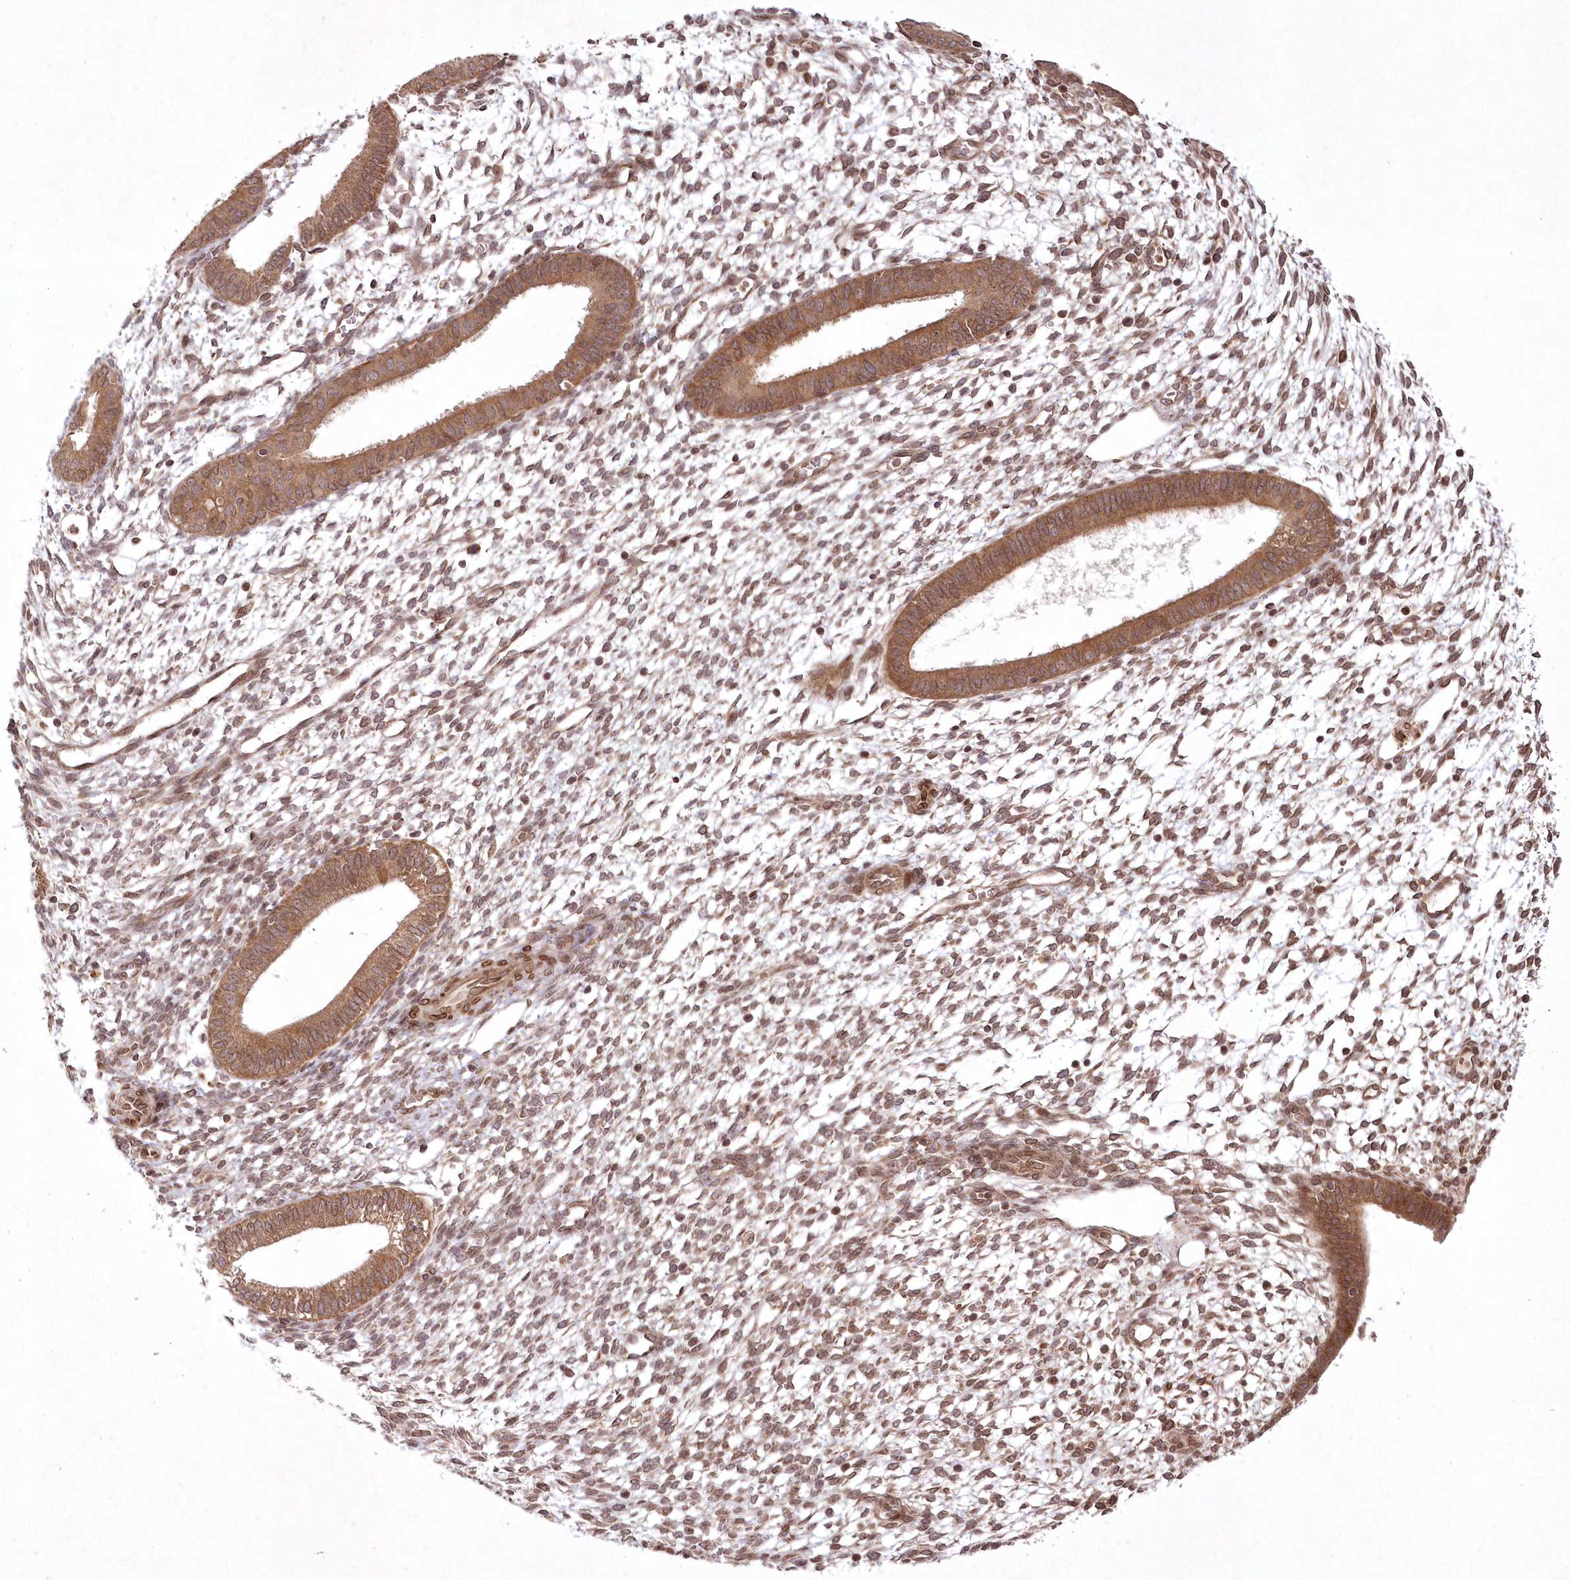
{"staining": {"intensity": "weak", "quantity": "25%-75%", "location": "cytoplasmic/membranous,nuclear"}, "tissue": "endometrium", "cell_type": "Cells in endometrial stroma", "image_type": "normal", "snomed": [{"axis": "morphology", "description": "Normal tissue, NOS"}, {"axis": "topography", "description": "Endometrium"}], "caption": "IHC photomicrograph of benign endometrium: human endometrium stained using immunohistochemistry (IHC) exhibits low levels of weak protein expression localized specifically in the cytoplasmic/membranous,nuclear of cells in endometrial stroma, appearing as a cytoplasmic/membranous,nuclear brown color.", "gene": "DNAJC27", "patient": {"sex": "female", "age": 46}}